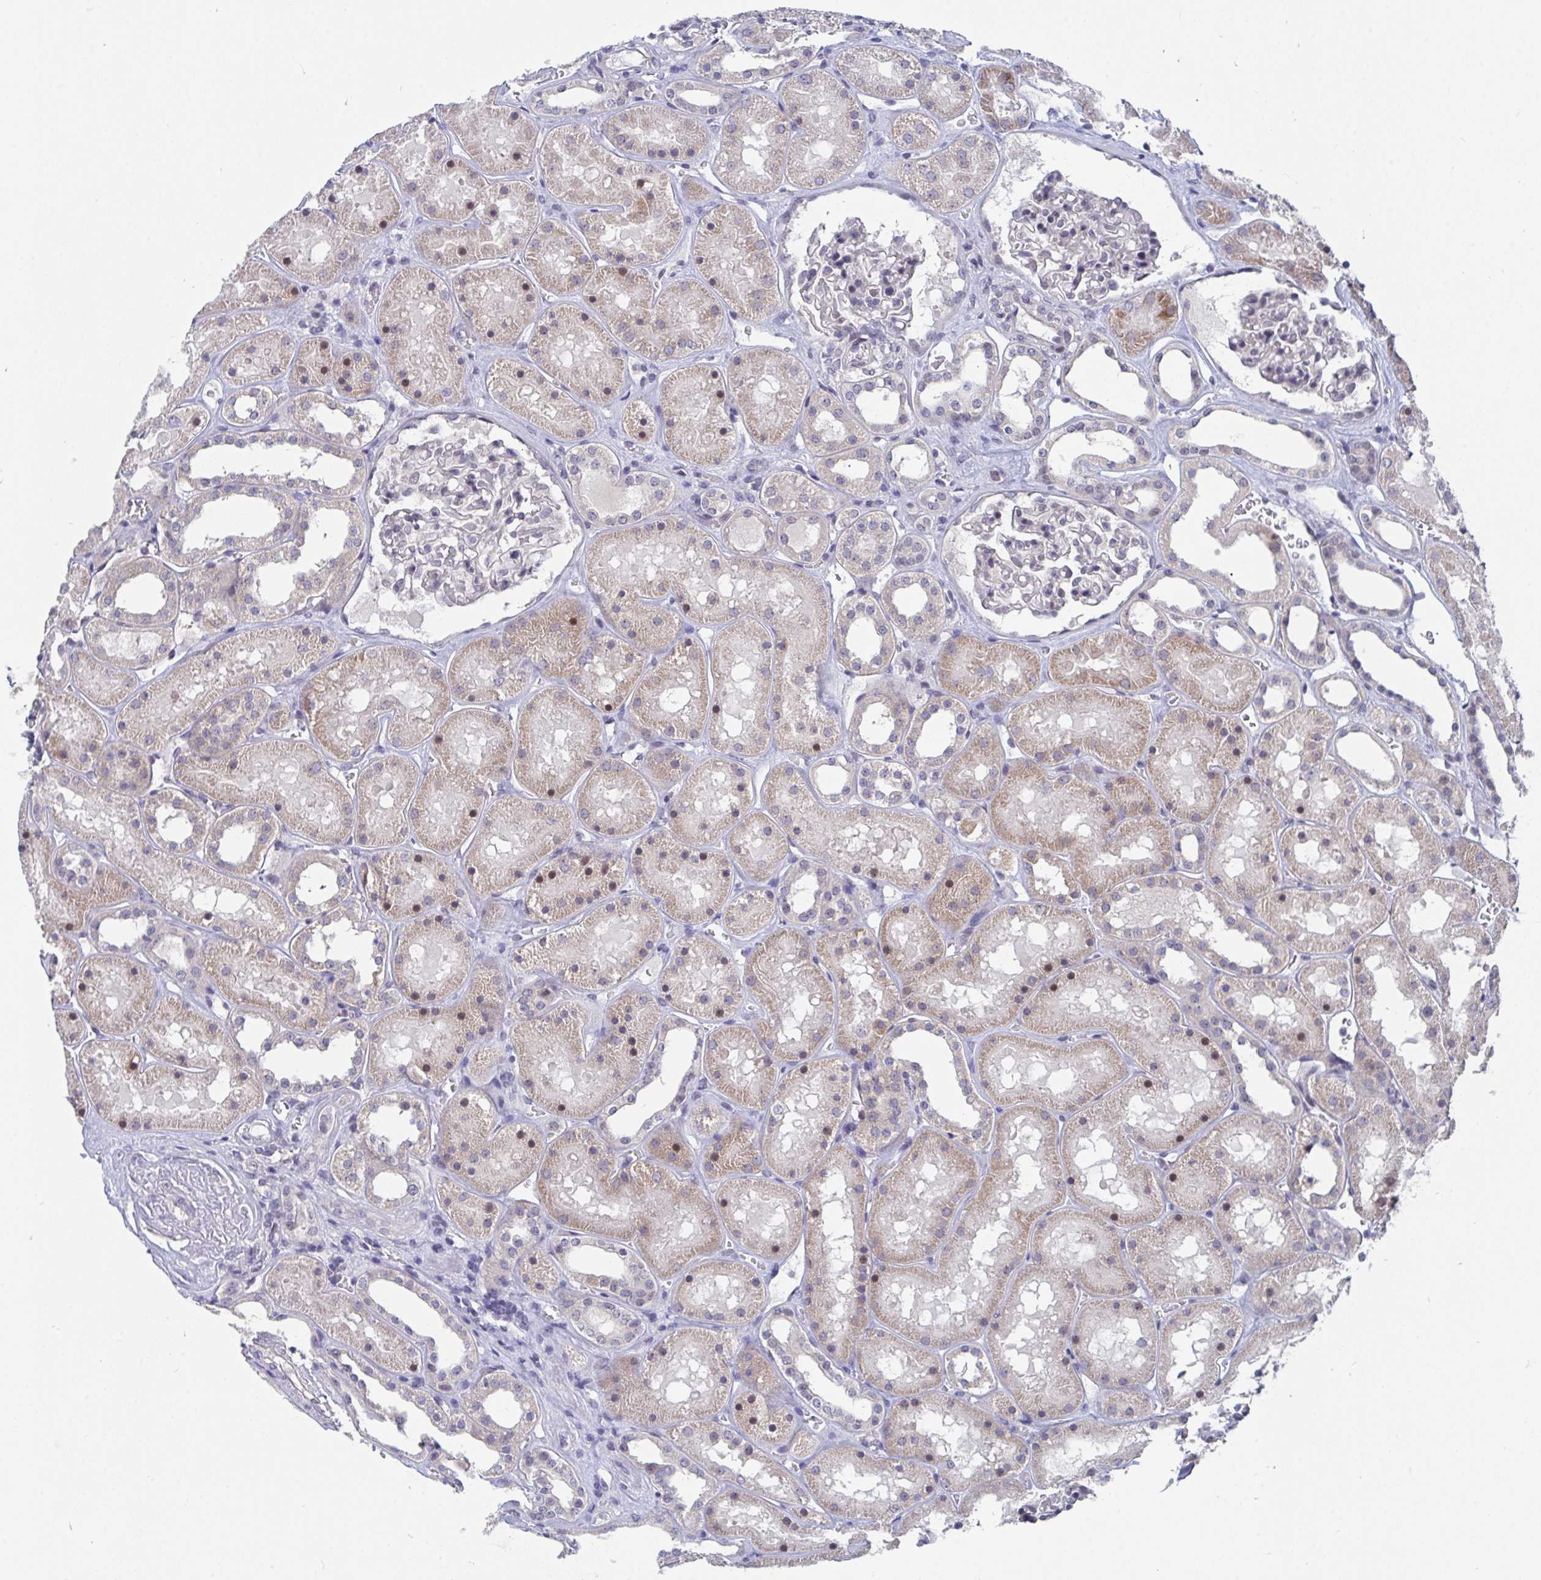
{"staining": {"intensity": "negative", "quantity": "none", "location": "none"}, "tissue": "kidney", "cell_type": "Cells in glomeruli", "image_type": "normal", "snomed": [{"axis": "morphology", "description": "Normal tissue, NOS"}, {"axis": "topography", "description": "Kidney"}], "caption": "Cells in glomeruli are negative for protein expression in normal human kidney. (Immunohistochemistry (ihc), brightfield microscopy, high magnification).", "gene": "FAM156A", "patient": {"sex": "female", "age": 41}}